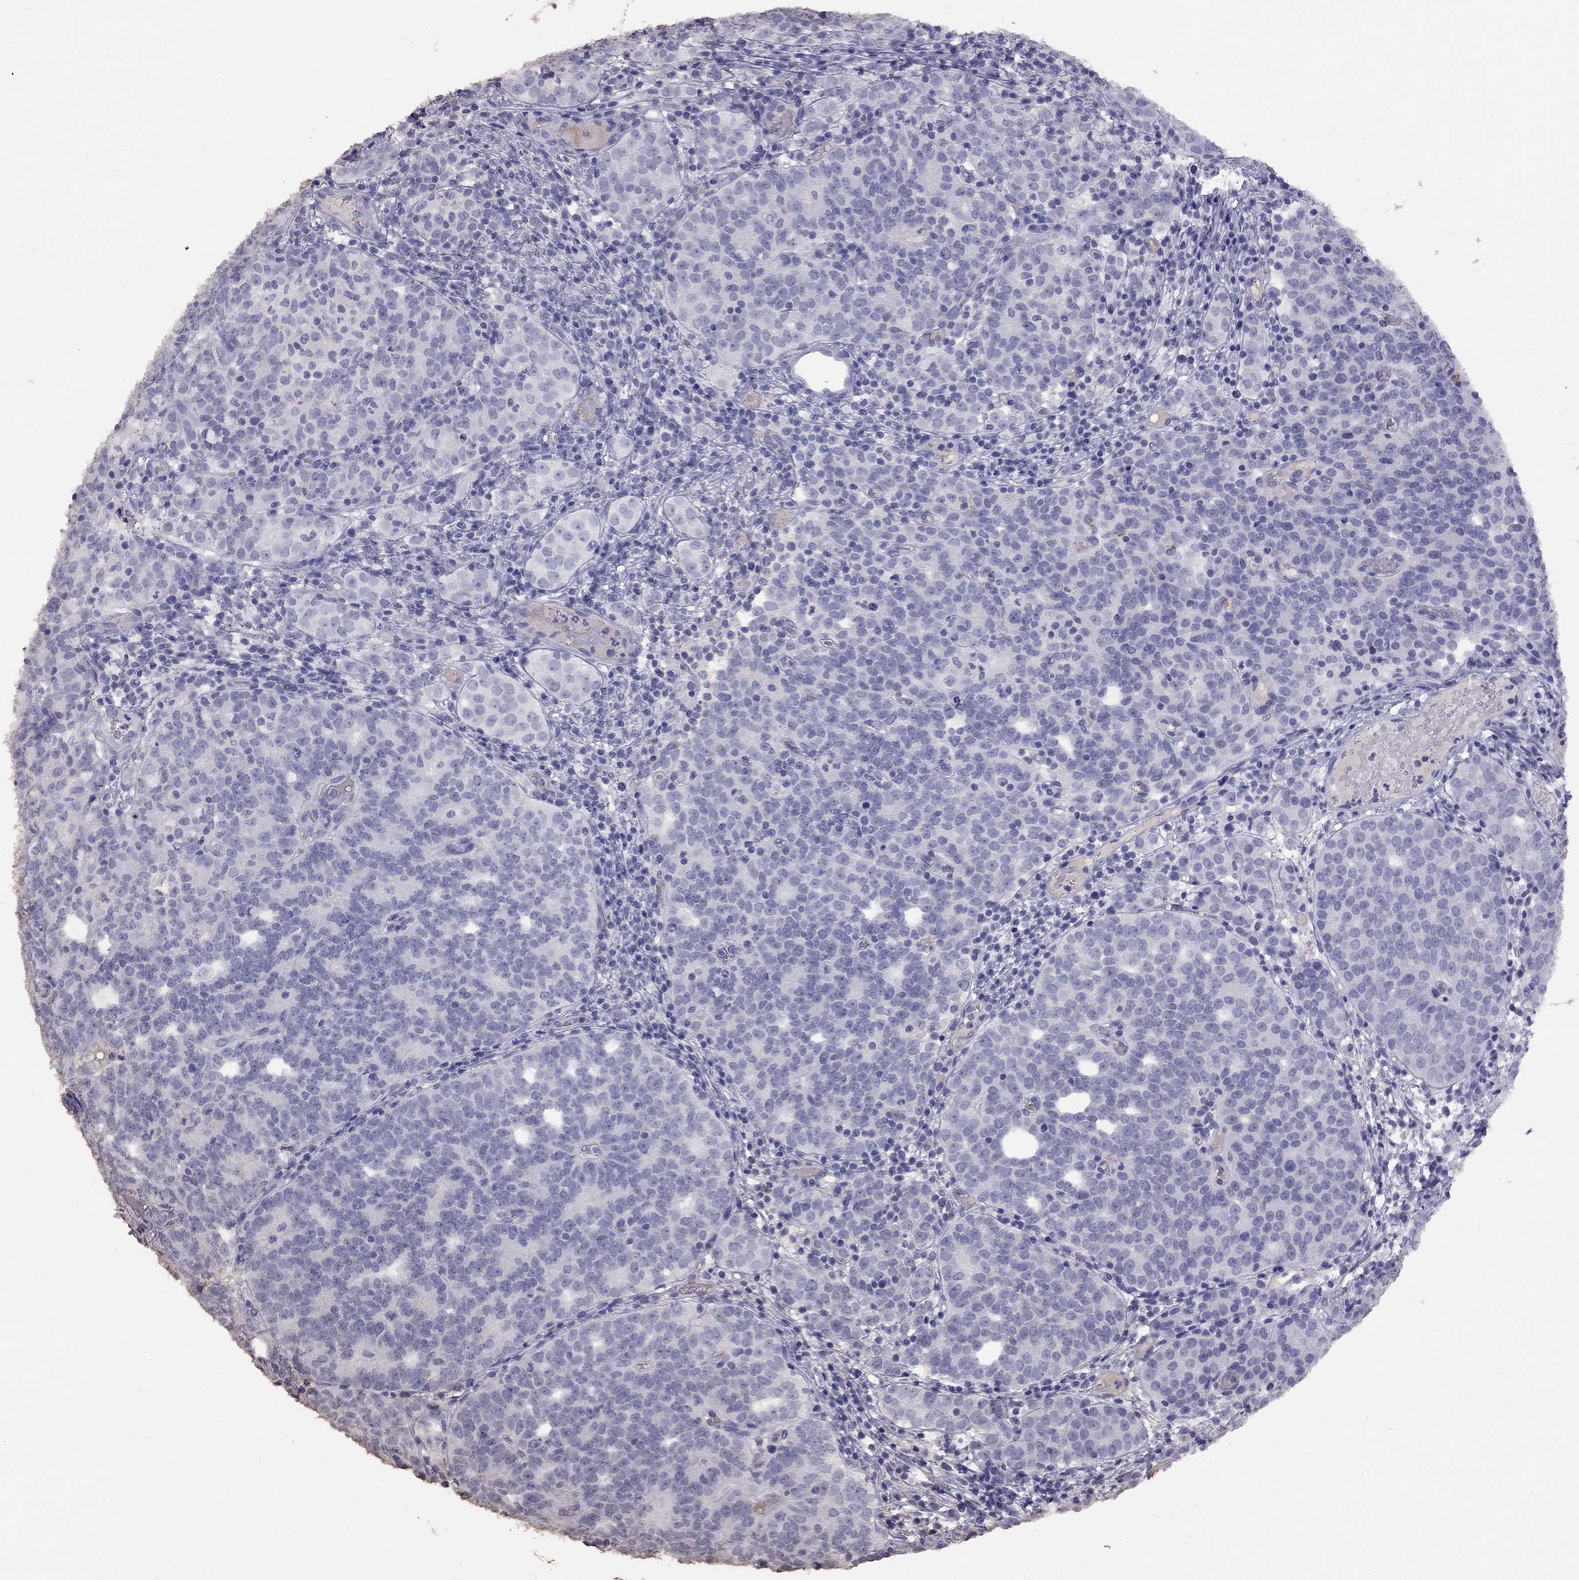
{"staining": {"intensity": "negative", "quantity": "none", "location": "none"}, "tissue": "prostate cancer", "cell_type": "Tumor cells", "image_type": "cancer", "snomed": [{"axis": "morphology", "description": "Adenocarcinoma, High grade"}, {"axis": "topography", "description": "Prostate"}], "caption": "Image shows no protein staining in tumor cells of high-grade adenocarcinoma (prostate) tissue.", "gene": "SUN3", "patient": {"sex": "male", "age": 53}}